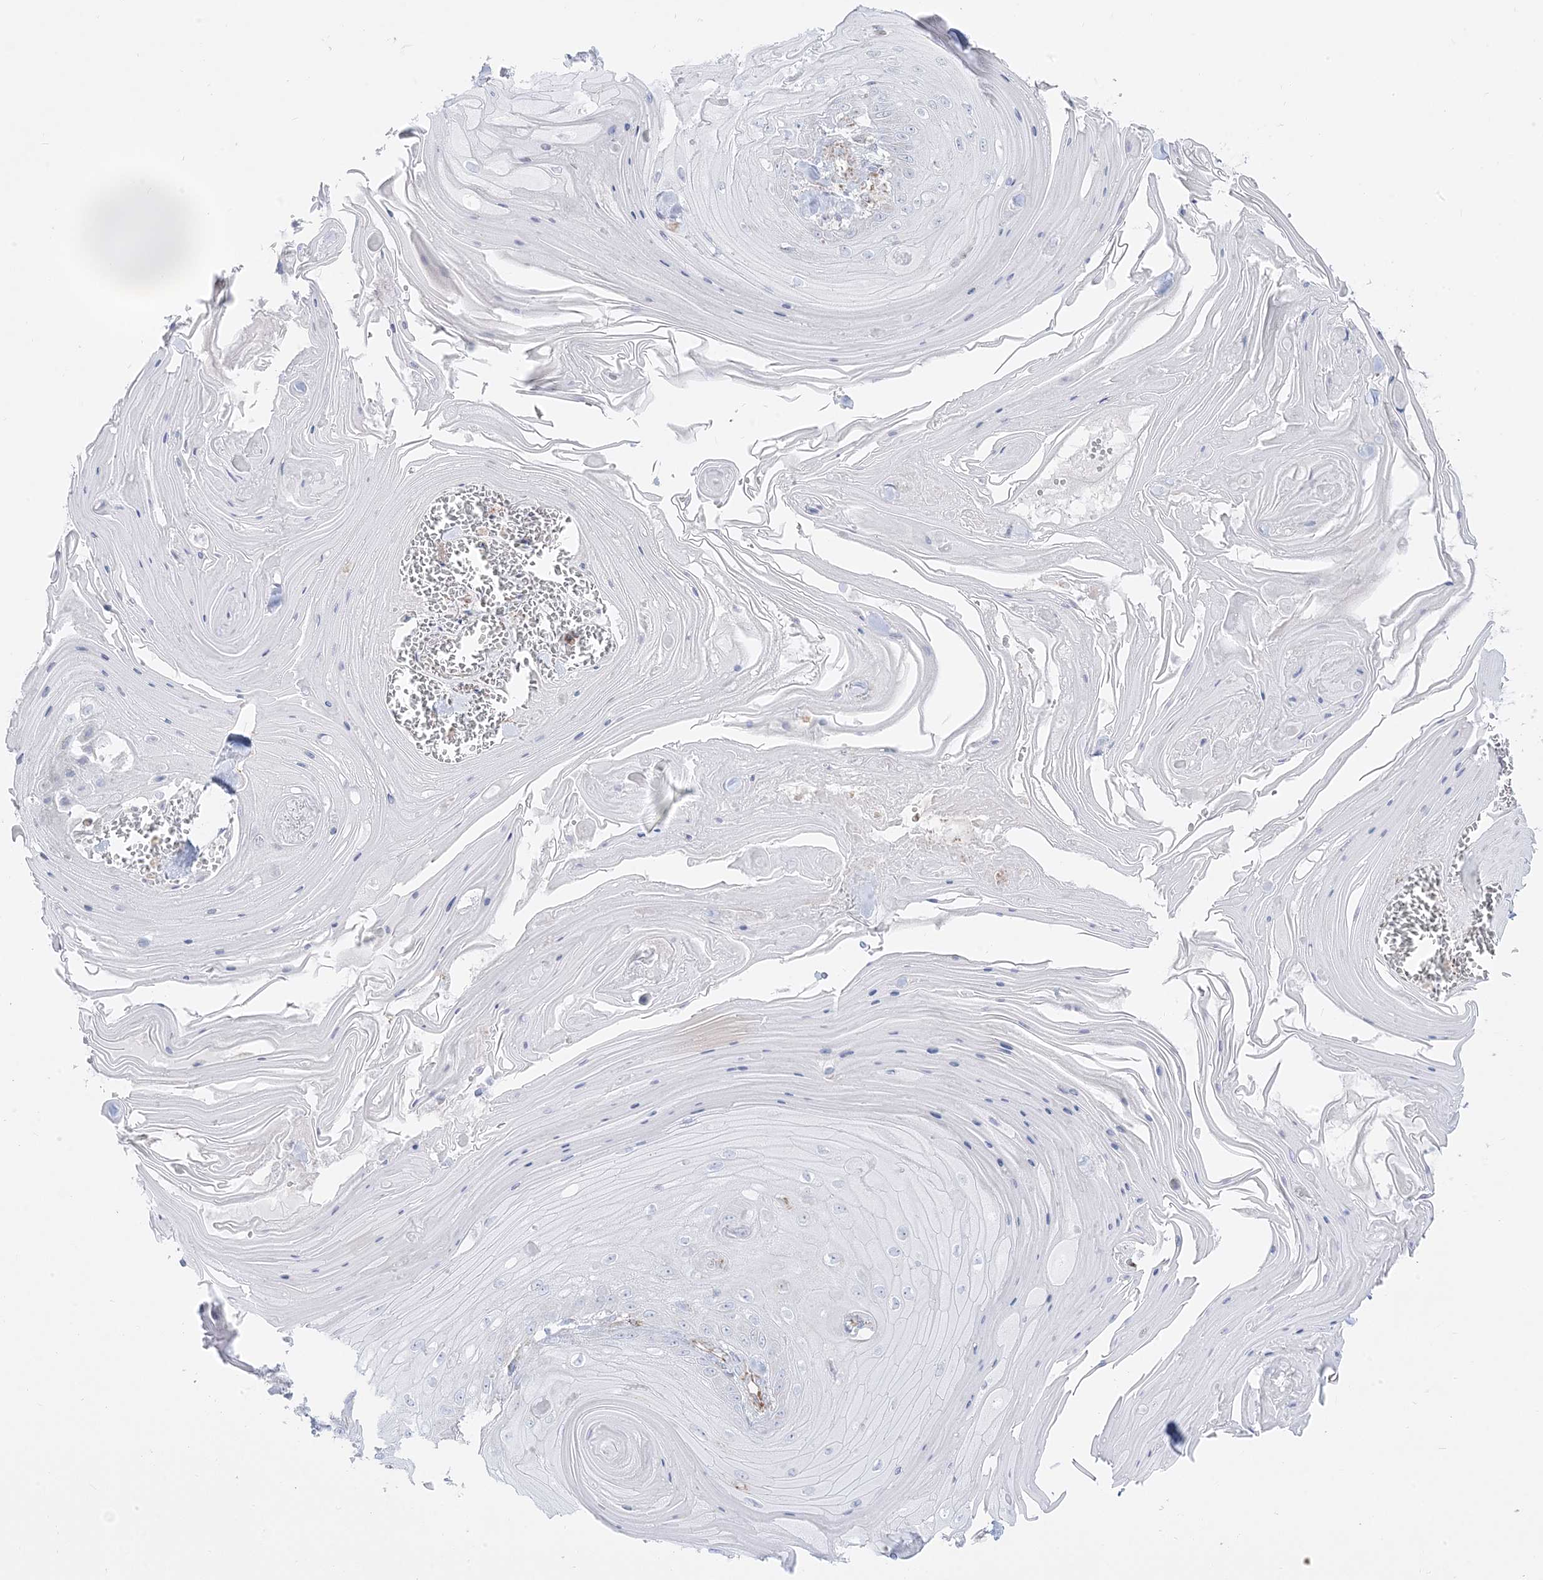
{"staining": {"intensity": "negative", "quantity": "none", "location": "none"}, "tissue": "skin cancer", "cell_type": "Tumor cells", "image_type": "cancer", "snomed": [{"axis": "morphology", "description": "Squamous cell carcinoma, NOS"}, {"axis": "topography", "description": "Skin"}], "caption": "A histopathology image of skin squamous cell carcinoma stained for a protein exhibits no brown staining in tumor cells.", "gene": "PCCB", "patient": {"sex": "male", "age": 74}}